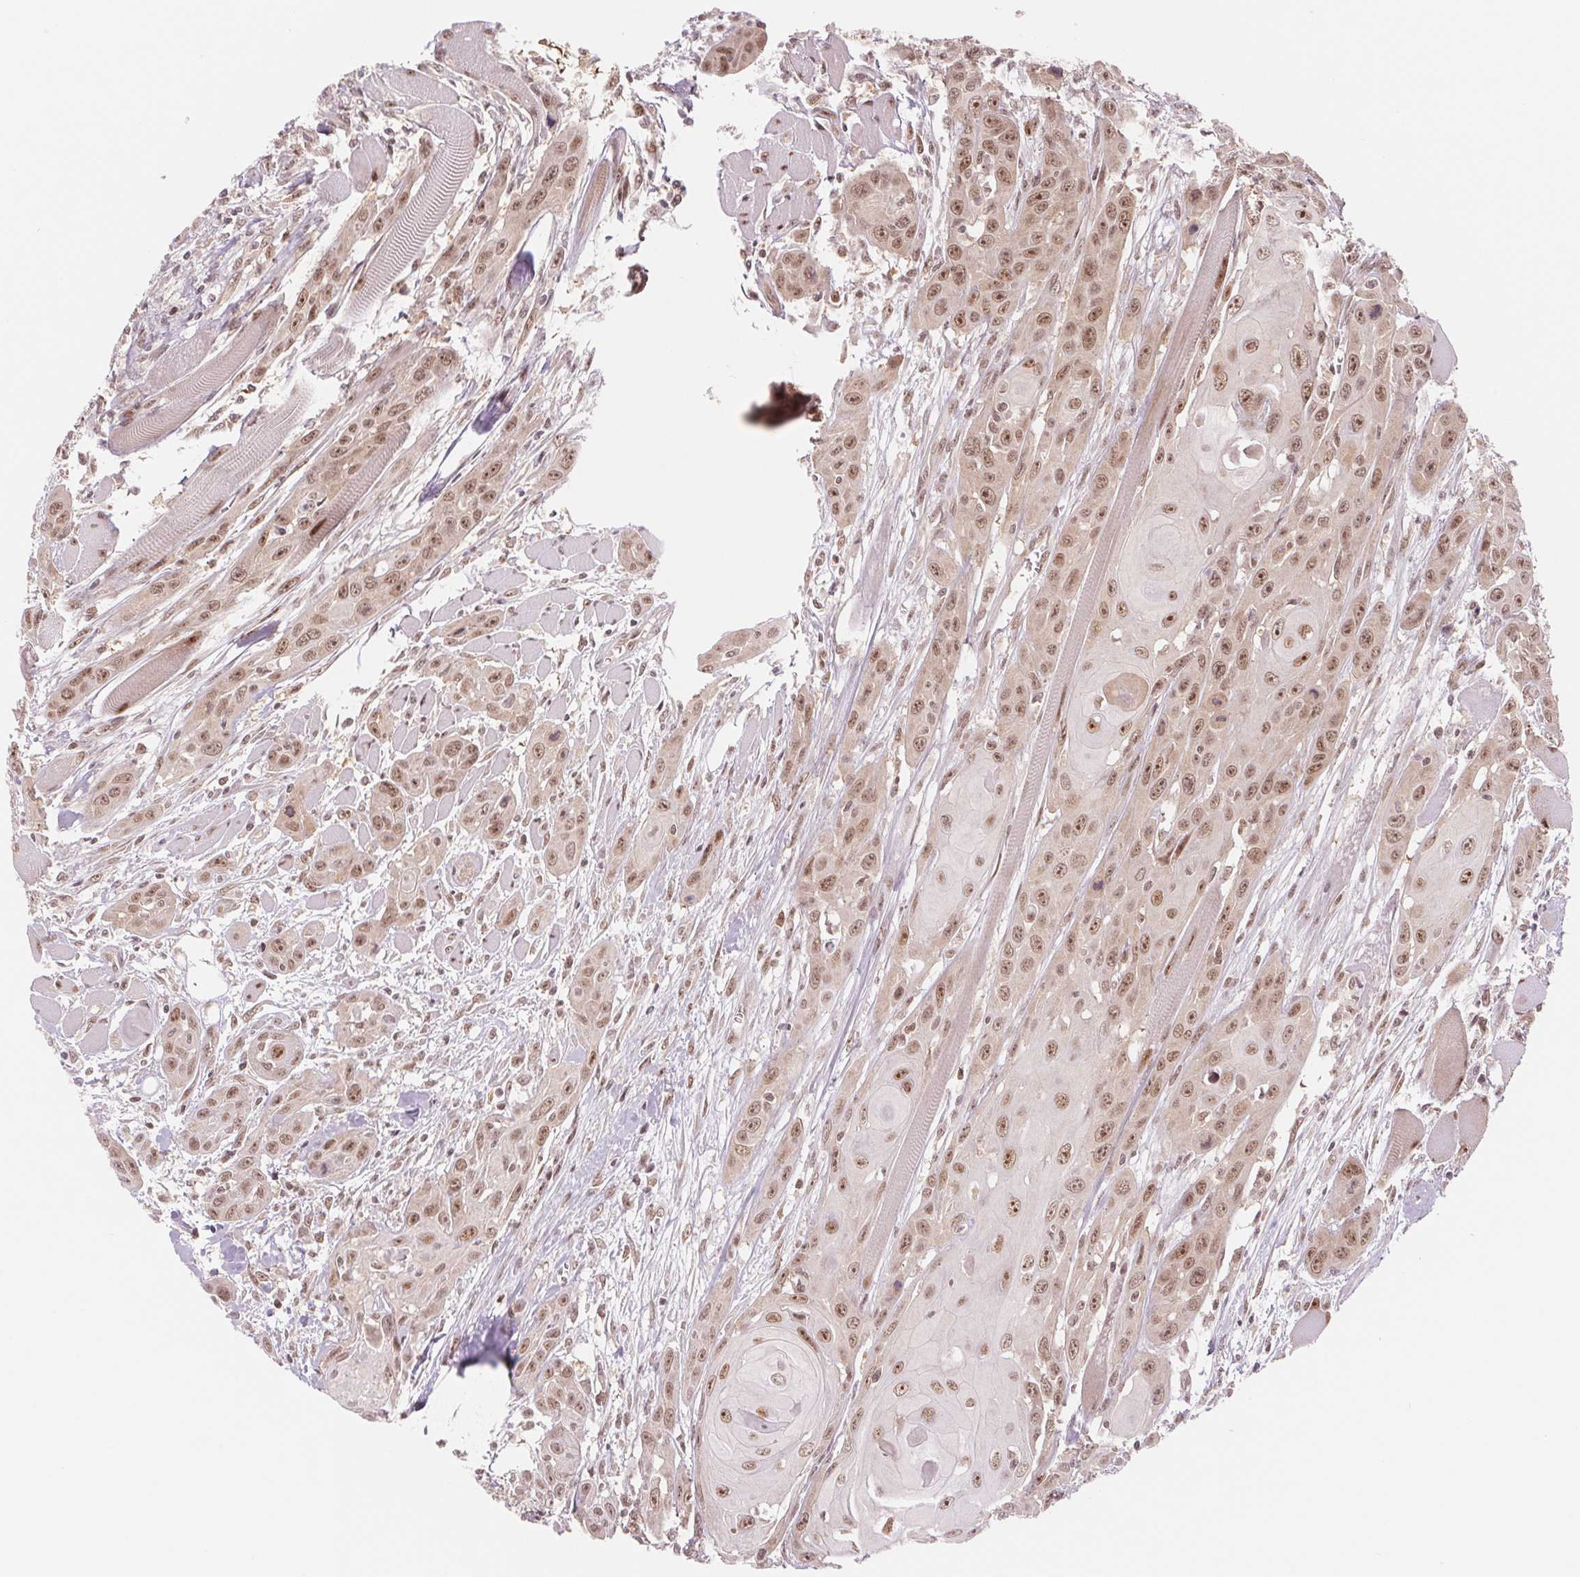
{"staining": {"intensity": "moderate", "quantity": ">75%", "location": "nuclear"}, "tissue": "head and neck cancer", "cell_type": "Tumor cells", "image_type": "cancer", "snomed": [{"axis": "morphology", "description": "Squamous cell carcinoma, NOS"}, {"axis": "topography", "description": "Head-Neck"}], "caption": "Immunohistochemical staining of human squamous cell carcinoma (head and neck) exhibits moderate nuclear protein staining in about >75% of tumor cells.", "gene": "DNAJB6", "patient": {"sex": "female", "age": 80}}